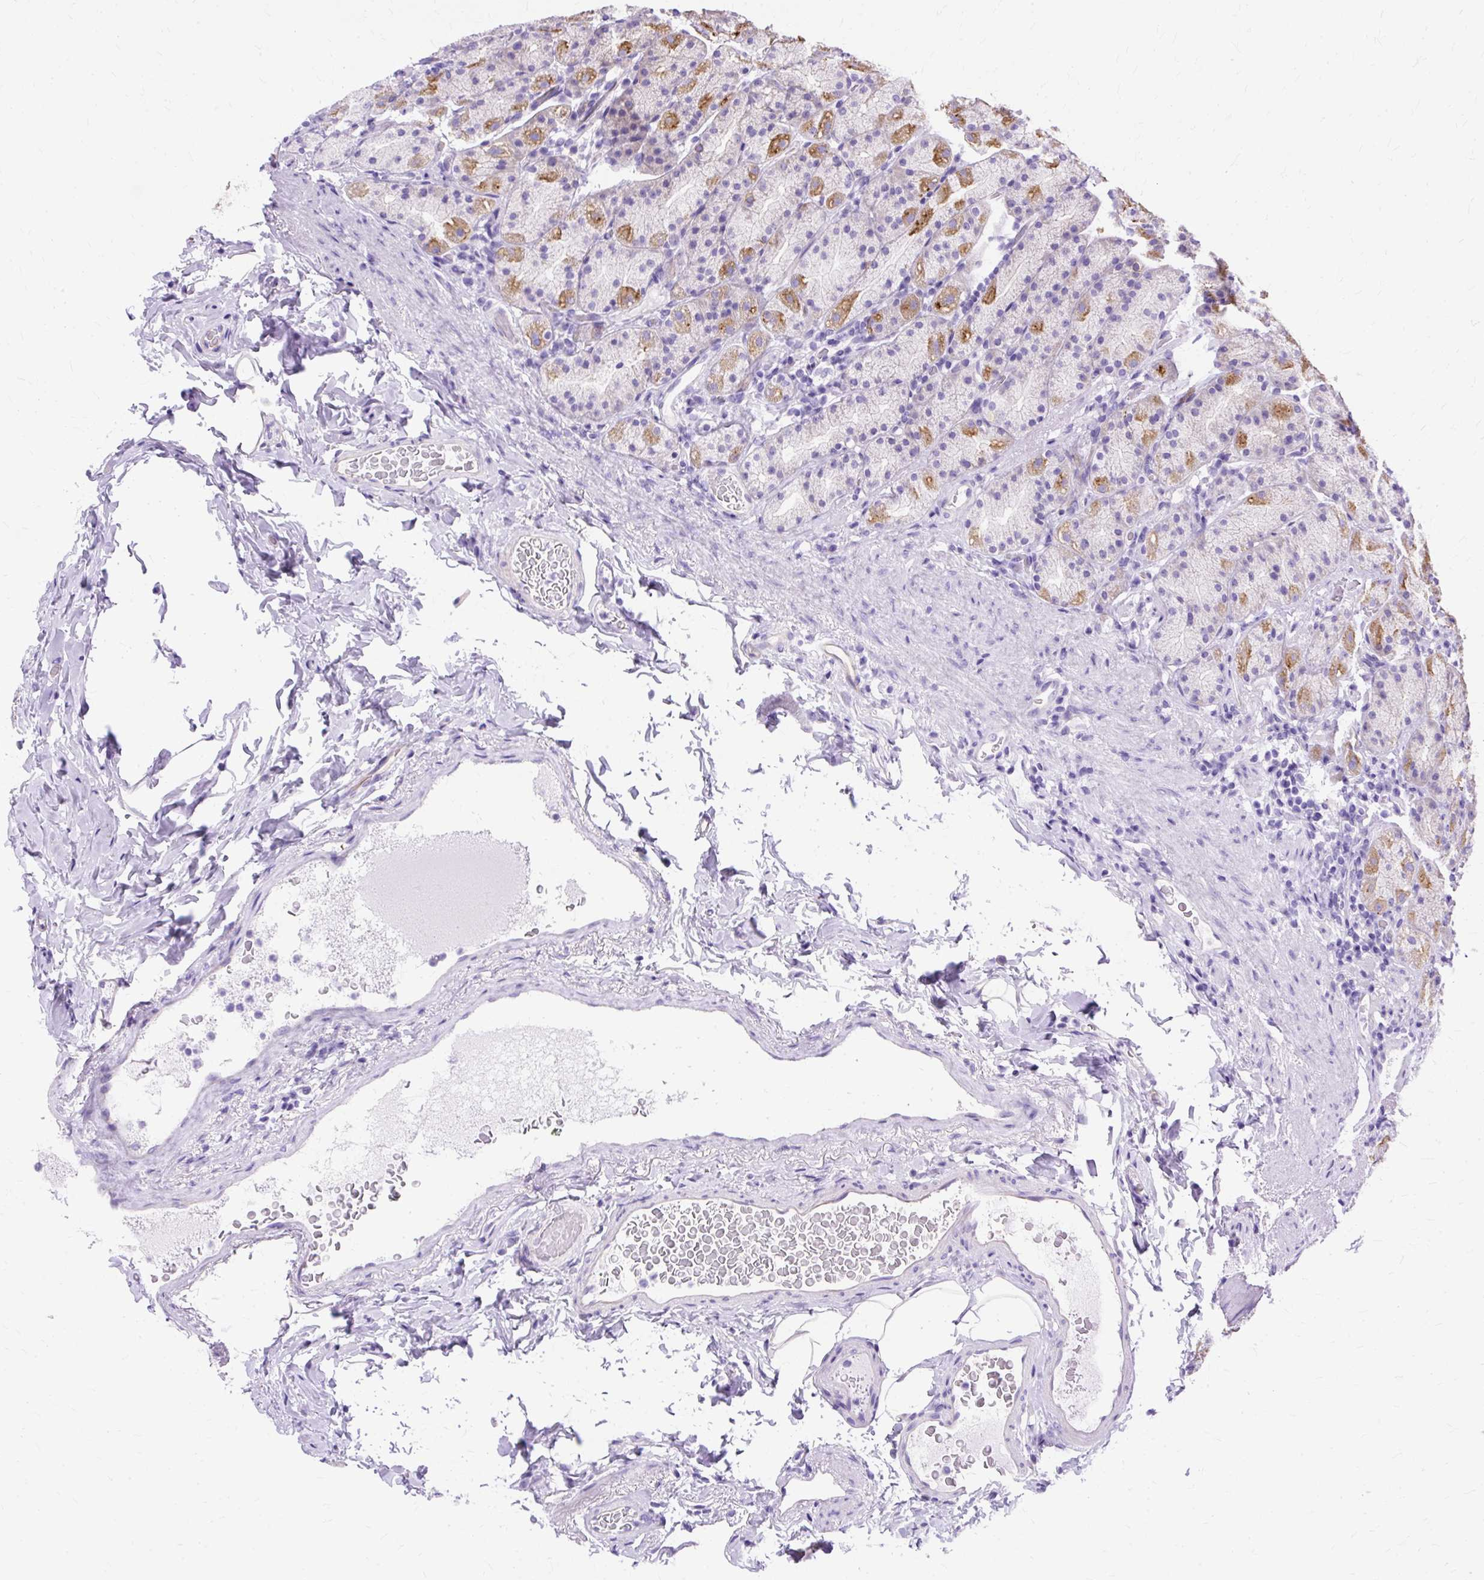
{"staining": {"intensity": "moderate", "quantity": "25%-75%", "location": "cytoplasmic/membranous"}, "tissue": "stomach", "cell_type": "Glandular cells", "image_type": "normal", "snomed": [{"axis": "morphology", "description": "Normal tissue, NOS"}, {"axis": "topography", "description": "Stomach, upper"}, {"axis": "topography", "description": "Stomach"}], "caption": "High-magnification brightfield microscopy of benign stomach stained with DAB (3,3'-diaminobenzidine) (brown) and counterstained with hematoxylin (blue). glandular cells exhibit moderate cytoplasmic/membranous staining is appreciated in approximately25%-75% of cells. The protein is stained brown, and the nuclei are stained in blue (DAB (3,3'-diaminobenzidine) IHC with brightfield microscopy, high magnification).", "gene": "MYO6", "patient": {"sex": "male", "age": 68}}